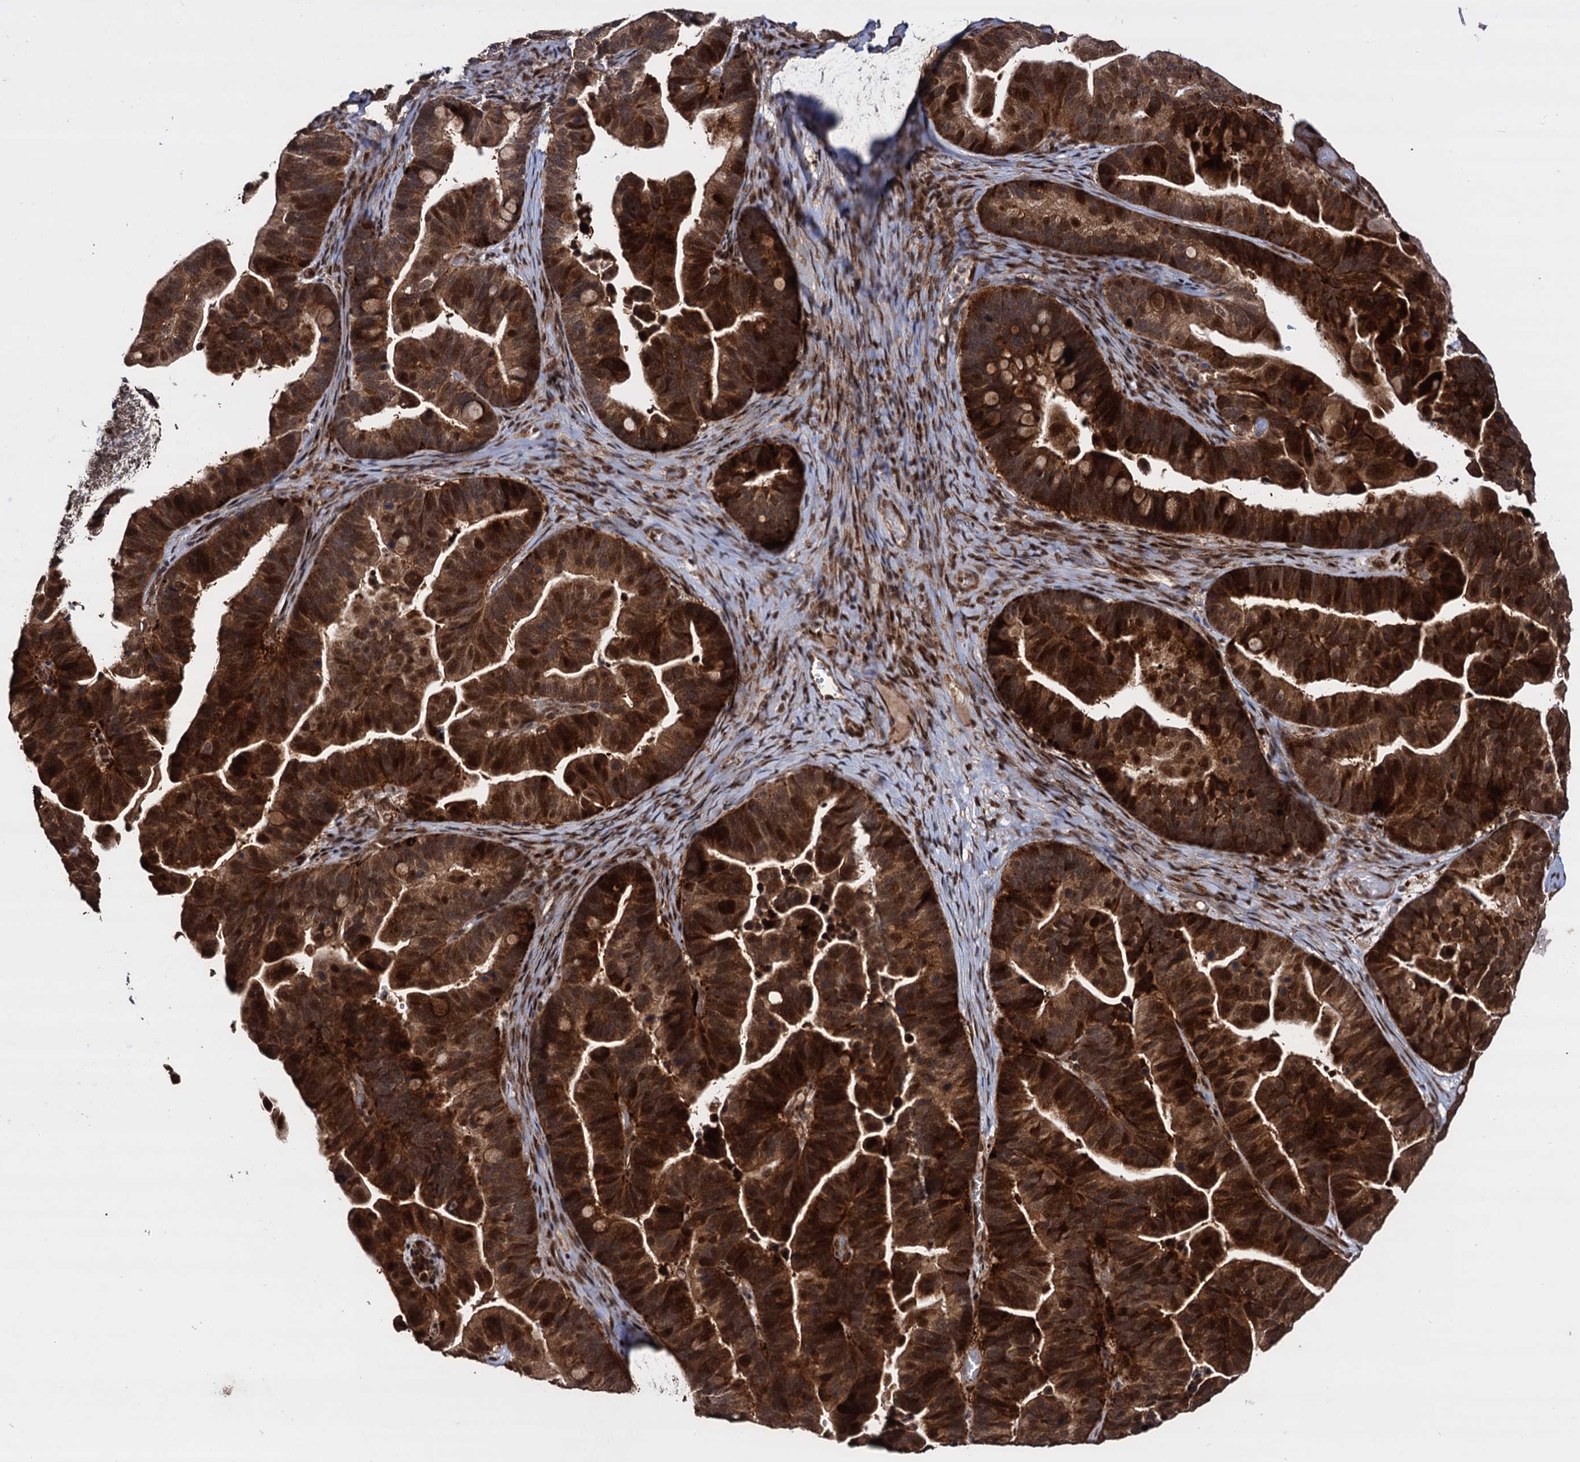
{"staining": {"intensity": "strong", "quantity": ">75%", "location": "cytoplasmic/membranous,nuclear"}, "tissue": "ovarian cancer", "cell_type": "Tumor cells", "image_type": "cancer", "snomed": [{"axis": "morphology", "description": "Cystadenocarcinoma, serous, NOS"}, {"axis": "topography", "description": "Ovary"}], "caption": "This photomicrograph shows immunohistochemistry staining of serous cystadenocarcinoma (ovarian), with high strong cytoplasmic/membranous and nuclear positivity in about >75% of tumor cells.", "gene": "PIGB", "patient": {"sex": "female", "age": 56}}